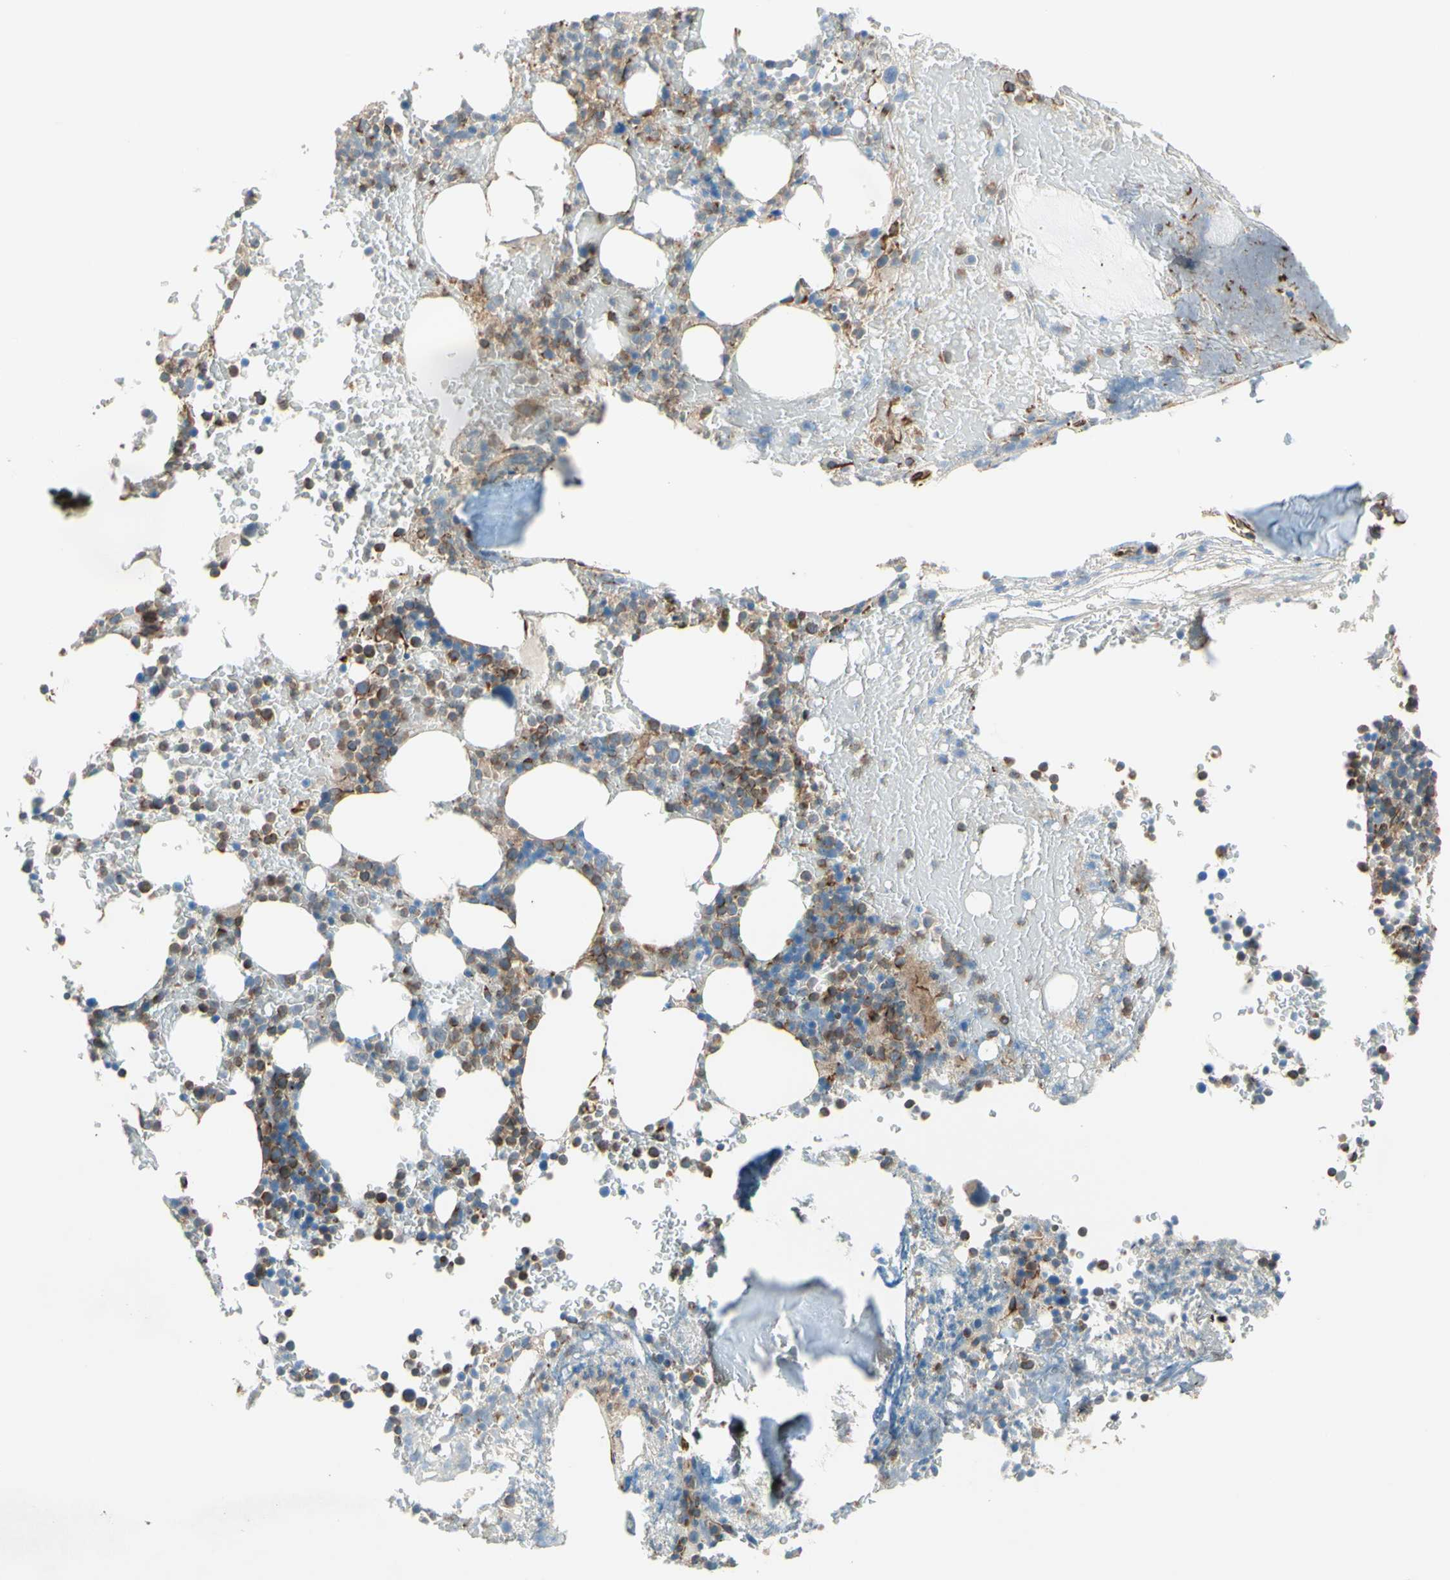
{"staining": {"intensity": "moderate", "quantity": "25%-75%", "location": "cytoplasmic/membranous"}, "tissue": "bone marrow", "cell_type": "Hematopoietic cells", "image_type": "normal", "snomed": [{"axis": "morphology", "description": "Normal tissue, NOS"}, {"axis": "topography", "description": "Bone marrow"}], "caption": "A histopathology image showing moderate cytoplasmic/membranous staining in about 25%-75% of hematopoietic cells in benign bone marrow, as visualized by brown immunohistochemical staining.", "gene": "TRAF2", "patient": {"sex": "female", "age": 66}}